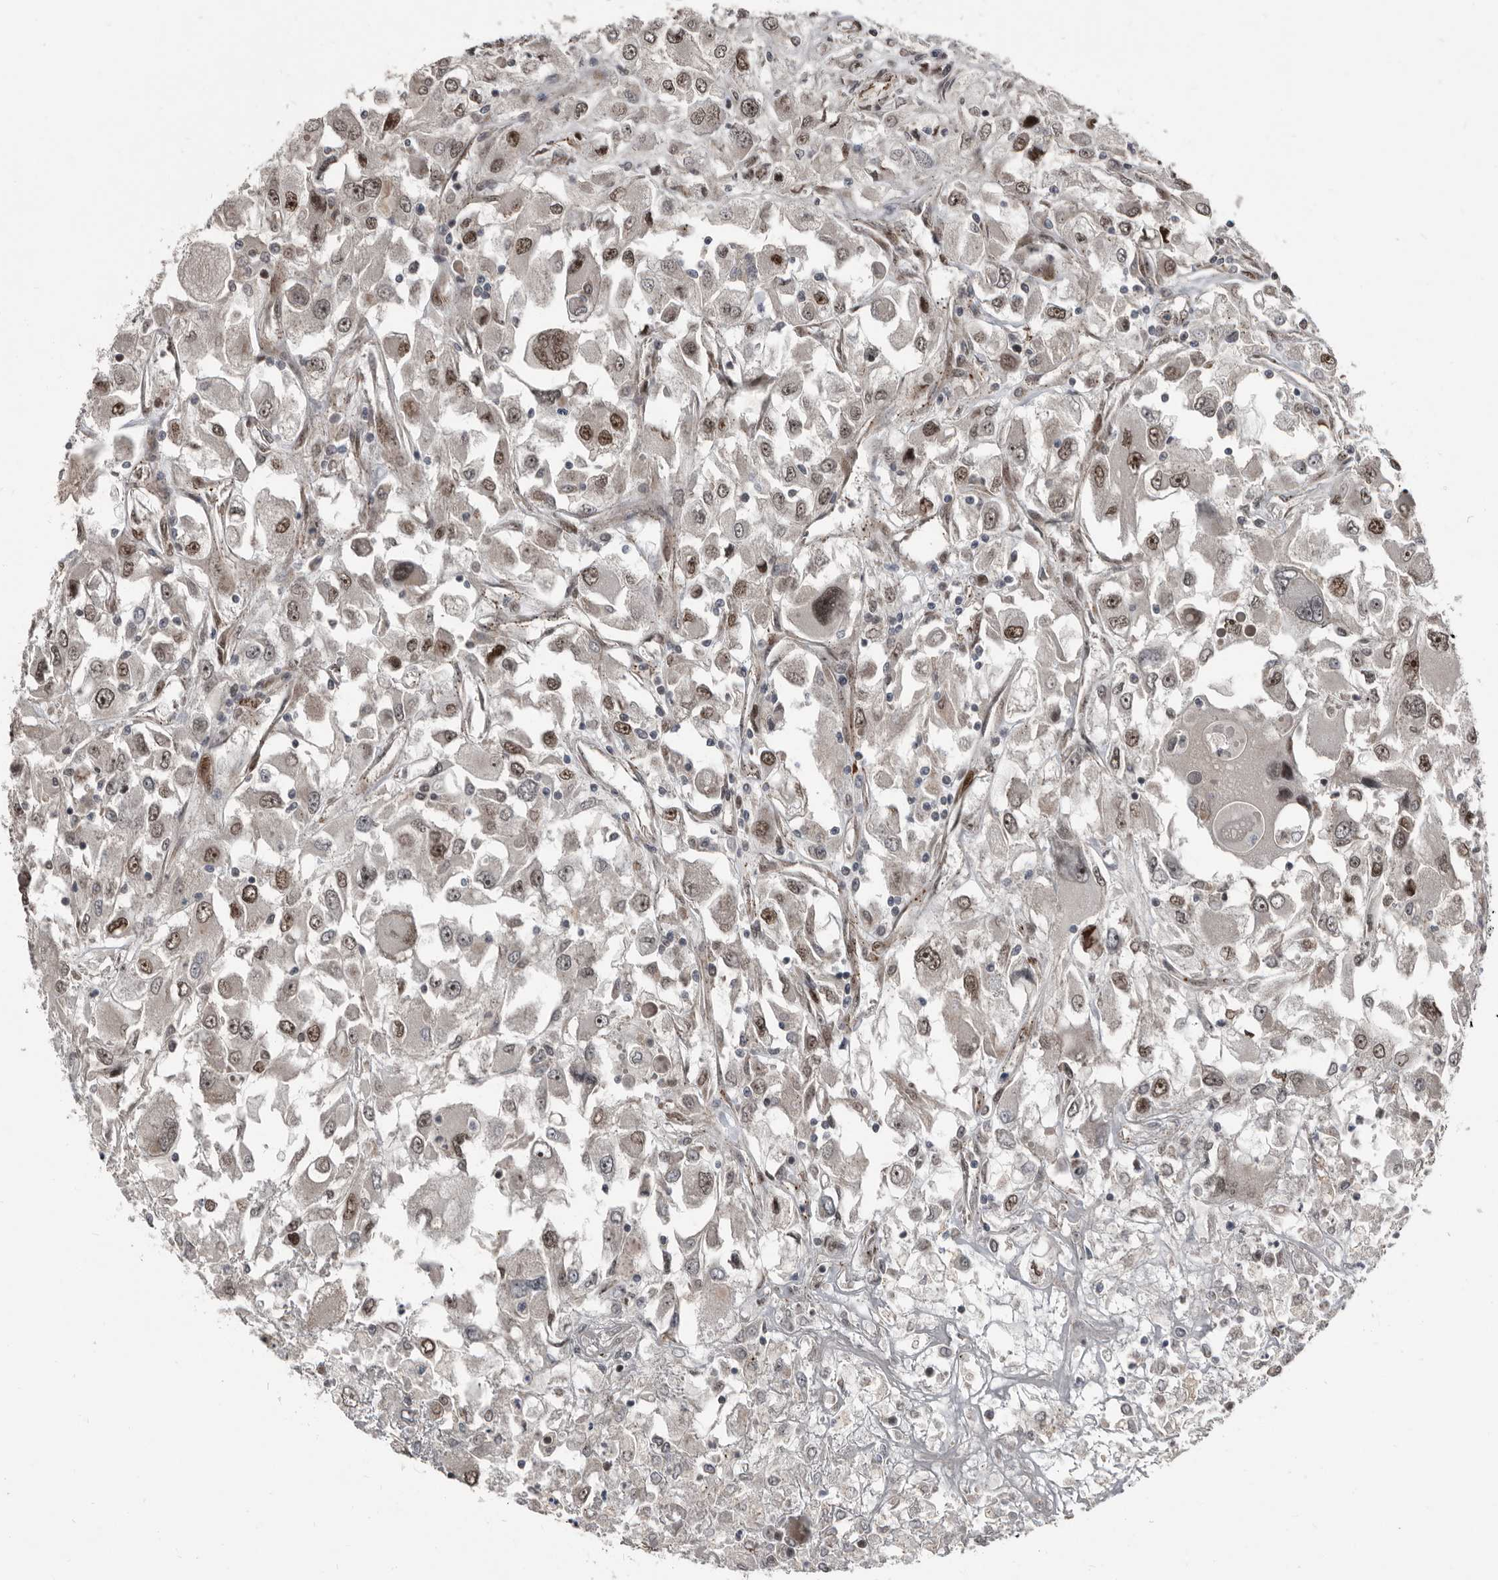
{"staining": {"intensity": "moderate", "quantity": ">75%", "location": "nuclear"}, "tissue": "renal cancer", "cell_type": "Tumor cells", "image_type": "cancer", "snomed": [{"axis": "morphology", "description": "Adenocarcinoma, NOS"}, {"axis": "topography", "description": "Kidney"}], "caption": "Approximately >75% of tumor cells in human renal cancer (adenocarcinoma) show moderate nuclear protein expression as visualized by brown immunohistochemical staining.", "gene": "CHD1L", "patient": {"sex": "female", "age": 52}}